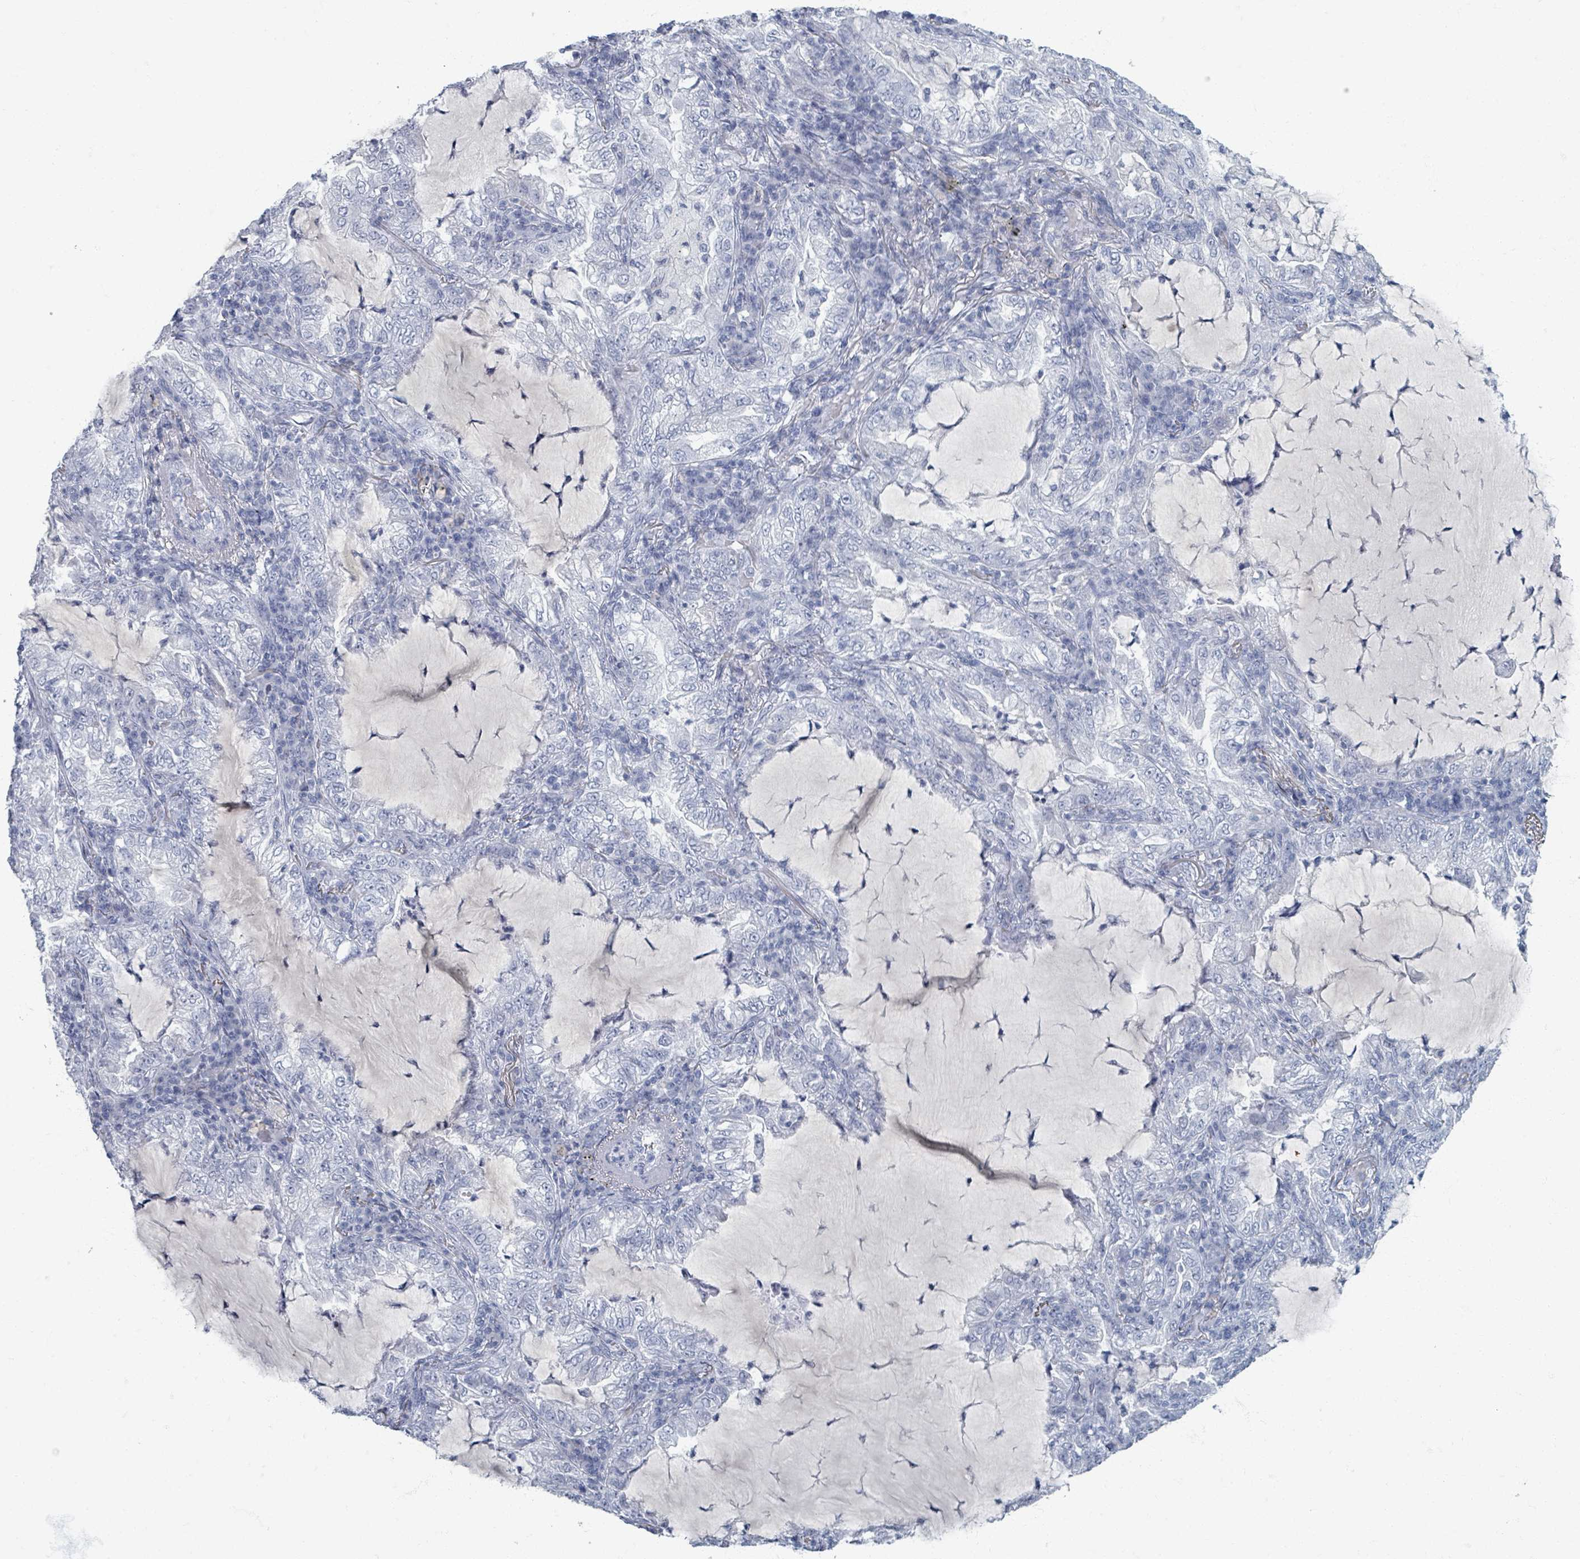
{"staining": {"intensity": "negative", "quantity": "none", "location": "none"}, "tissue": "lung cancer", "cell_type": "Tumor cells", "image_type": "cancer", "snomed": [{"axis": "morphology", "description": "Adenocarcinoma, NOS"}, {"axis": "topography", "description": "Lung"}], "caption": "IHC of lung cancer displays no staining in tumor cells.", "gene": "TAS2R1", "patient": {"sex": "female", "age": 73}}